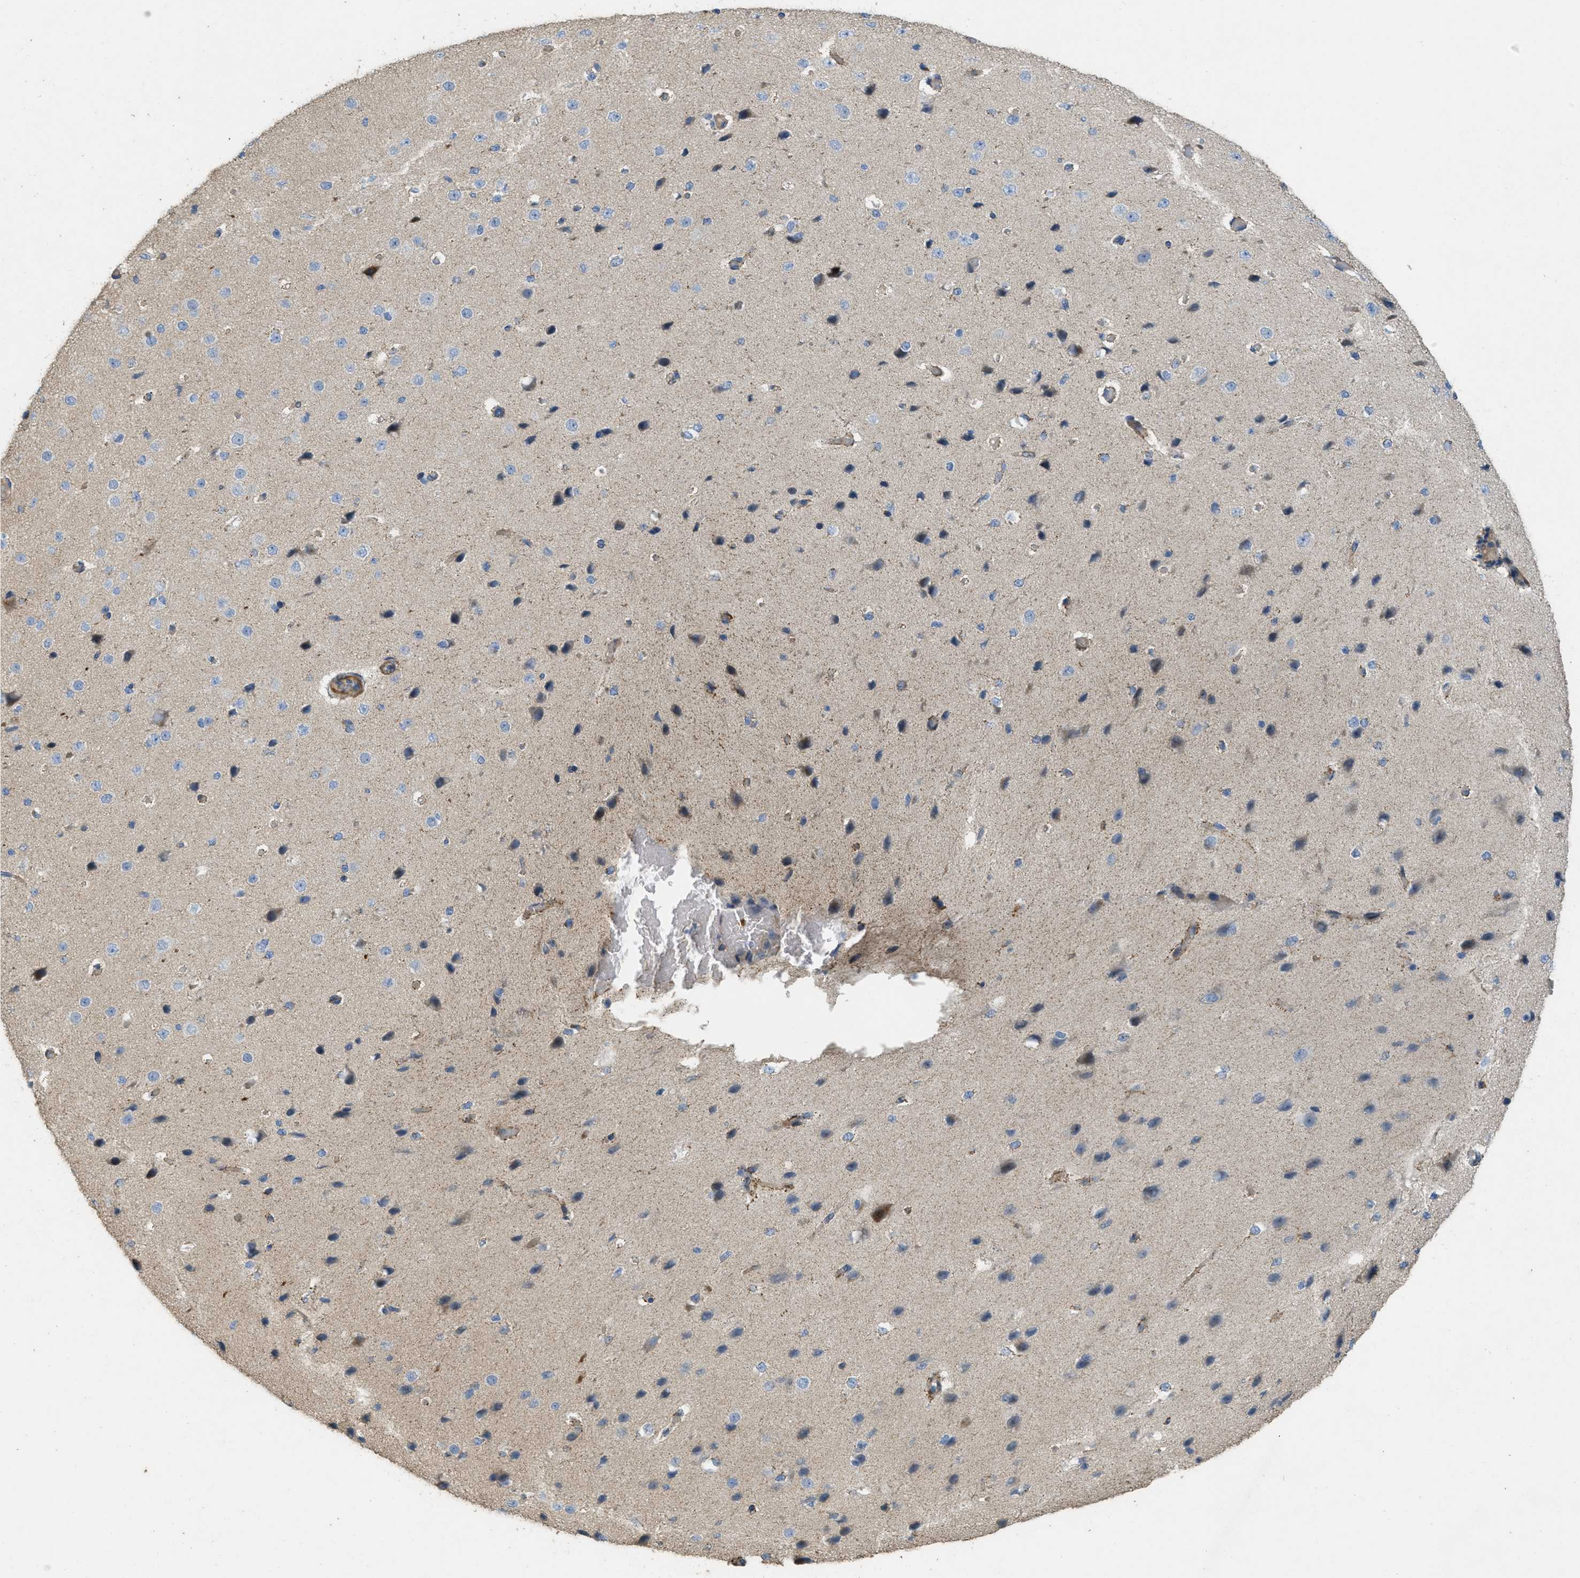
{"staining": {"intensity": "negative", "quantity": "none", "location": "none"}, "tissue": "cerebral cortex", "cell_type": "Endothelial cells", "image_type": "normal", "snomed": [{"axis": "morphology", "description": "Normal tissue, NOS"}, {"axis": "morphology", "description": "Developmental malformation"}, {"axis": "topography", "description": "Cerebral cortex"}], "caption": "This is a photomicrograph of immunohistochemistry (IHC) staining of unremarkable cerebral cortex, which shows no staining in endothelial cells. (Stains: DAB (3,3'-diaminobenzidine) immunohistochemistry with hematoxylin counter stain, Microscopy: brightfield microscopy at high magnification).", "gene": "MRS2", "patient": {"sex": "female", "age": 30}}